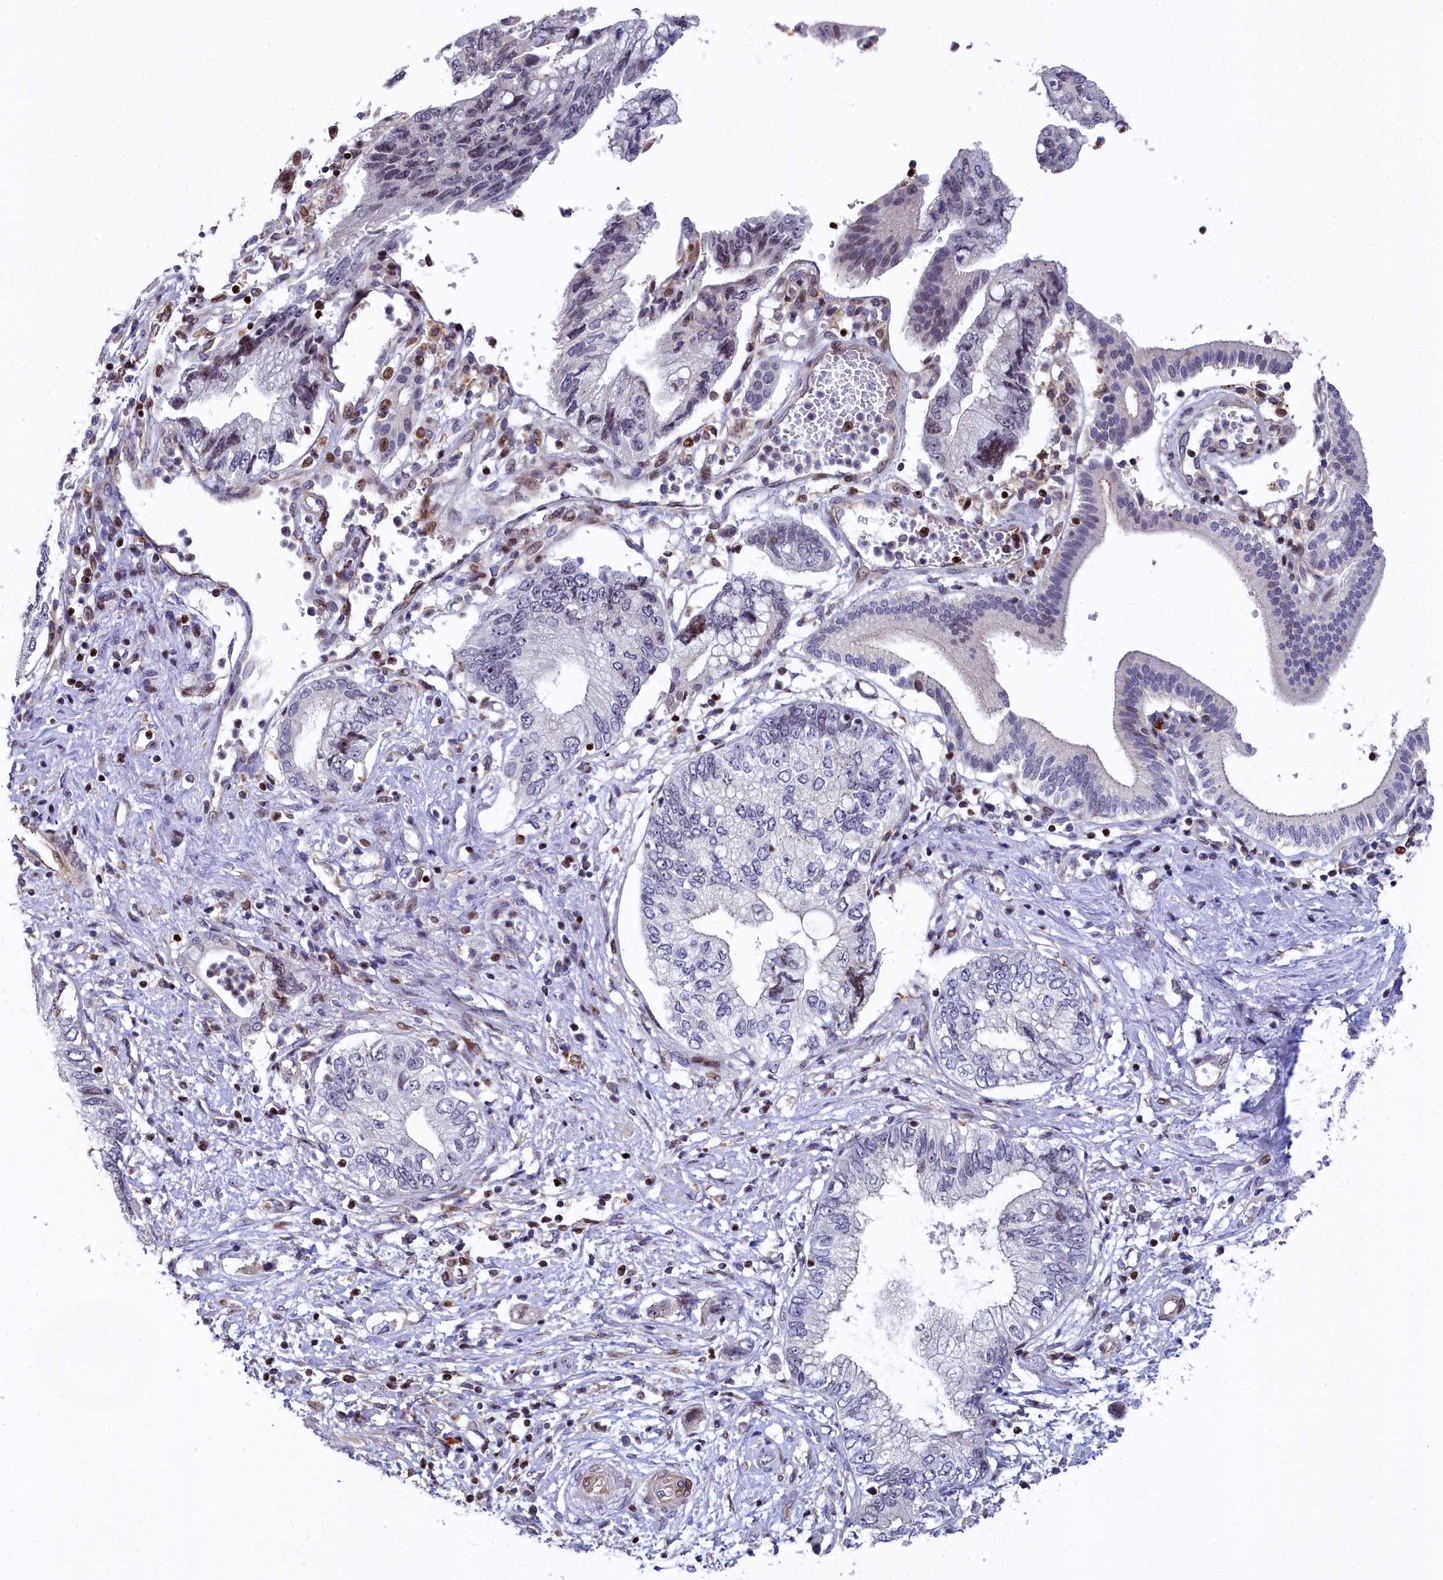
{"staining": {"intensity": "weak", "quantity": "<25%", "location": "nuclear"}, "tissue": "pancreatic cancer", "cell_type": "Tumor cells", "image_type": "cancer", "snomed": [{"axis": "morphology", "description": "Adenocarcinoma, NOS"}, {"axis": "topography", "description": "Pancreas"}], "caption": "DAB immunohistochemical staining of human pancreatic cancer (adenocarcinoma) shows no significant positivity in tumor cells. (Immunohistochemistry, brightfield microscopy, high magnification).", "gene": "TGDS", "patient": {"sex": "female", "age": 73}}